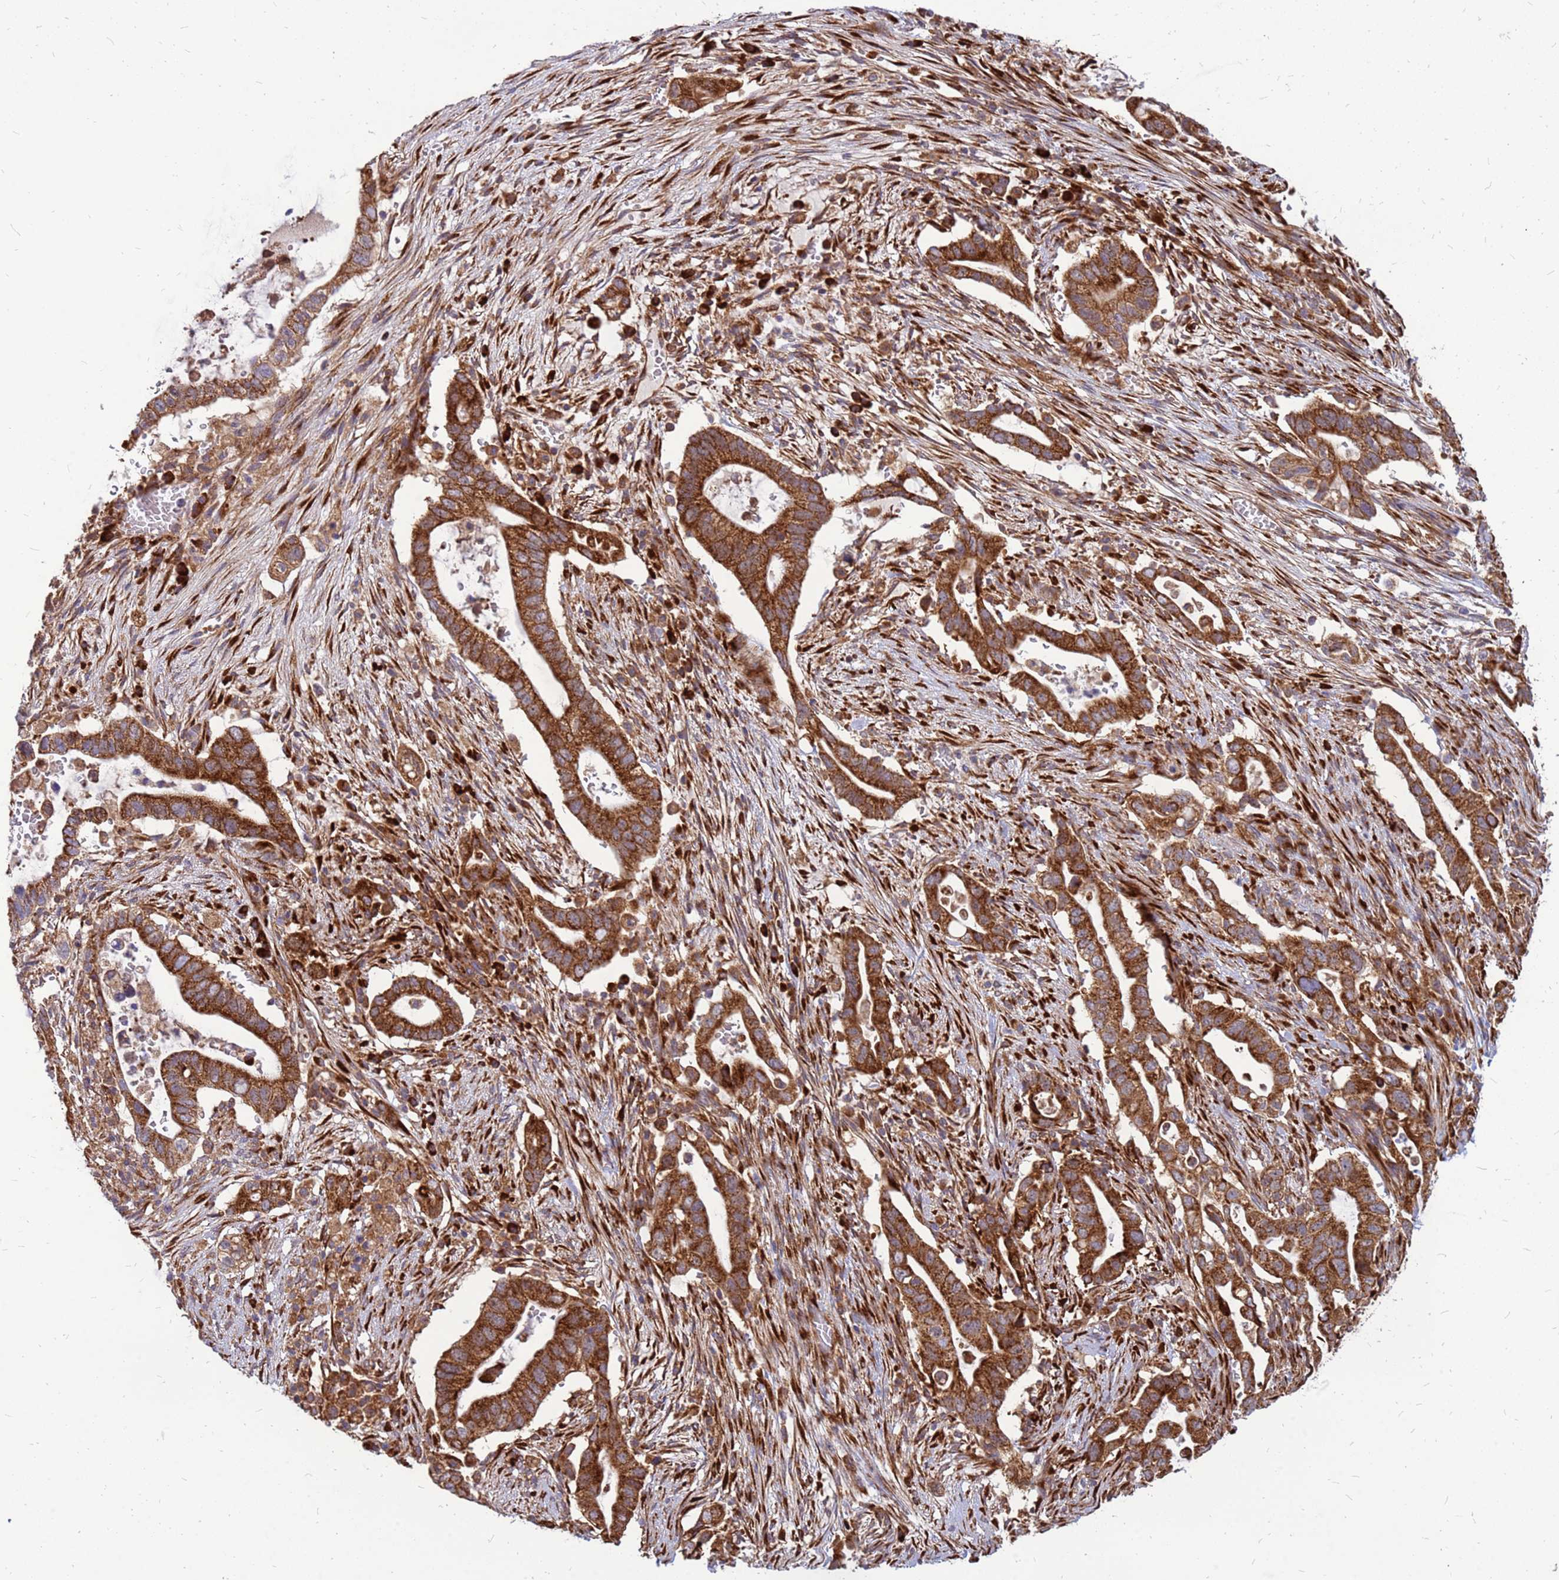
{"staining": {"intensity": "strong", "quantity": ">75%", "location": "cytoplasmic/membranous"}, "tissue": "pancreatic cancer", "cell_type": "Tumor cells", "image_type": "cancer", "snomed": [{"axis": "morphology", "description": "Adenocarcinoma, NOS"}, {"axis": "topography", "description": "Pancreas"}], "caption": "Human adenocarcinoma (pancreatic) stained with a protein marker displays strong staining in tumor cells.", "gene": "RPL8", "patient": {"sex": "female", "age": 72}}